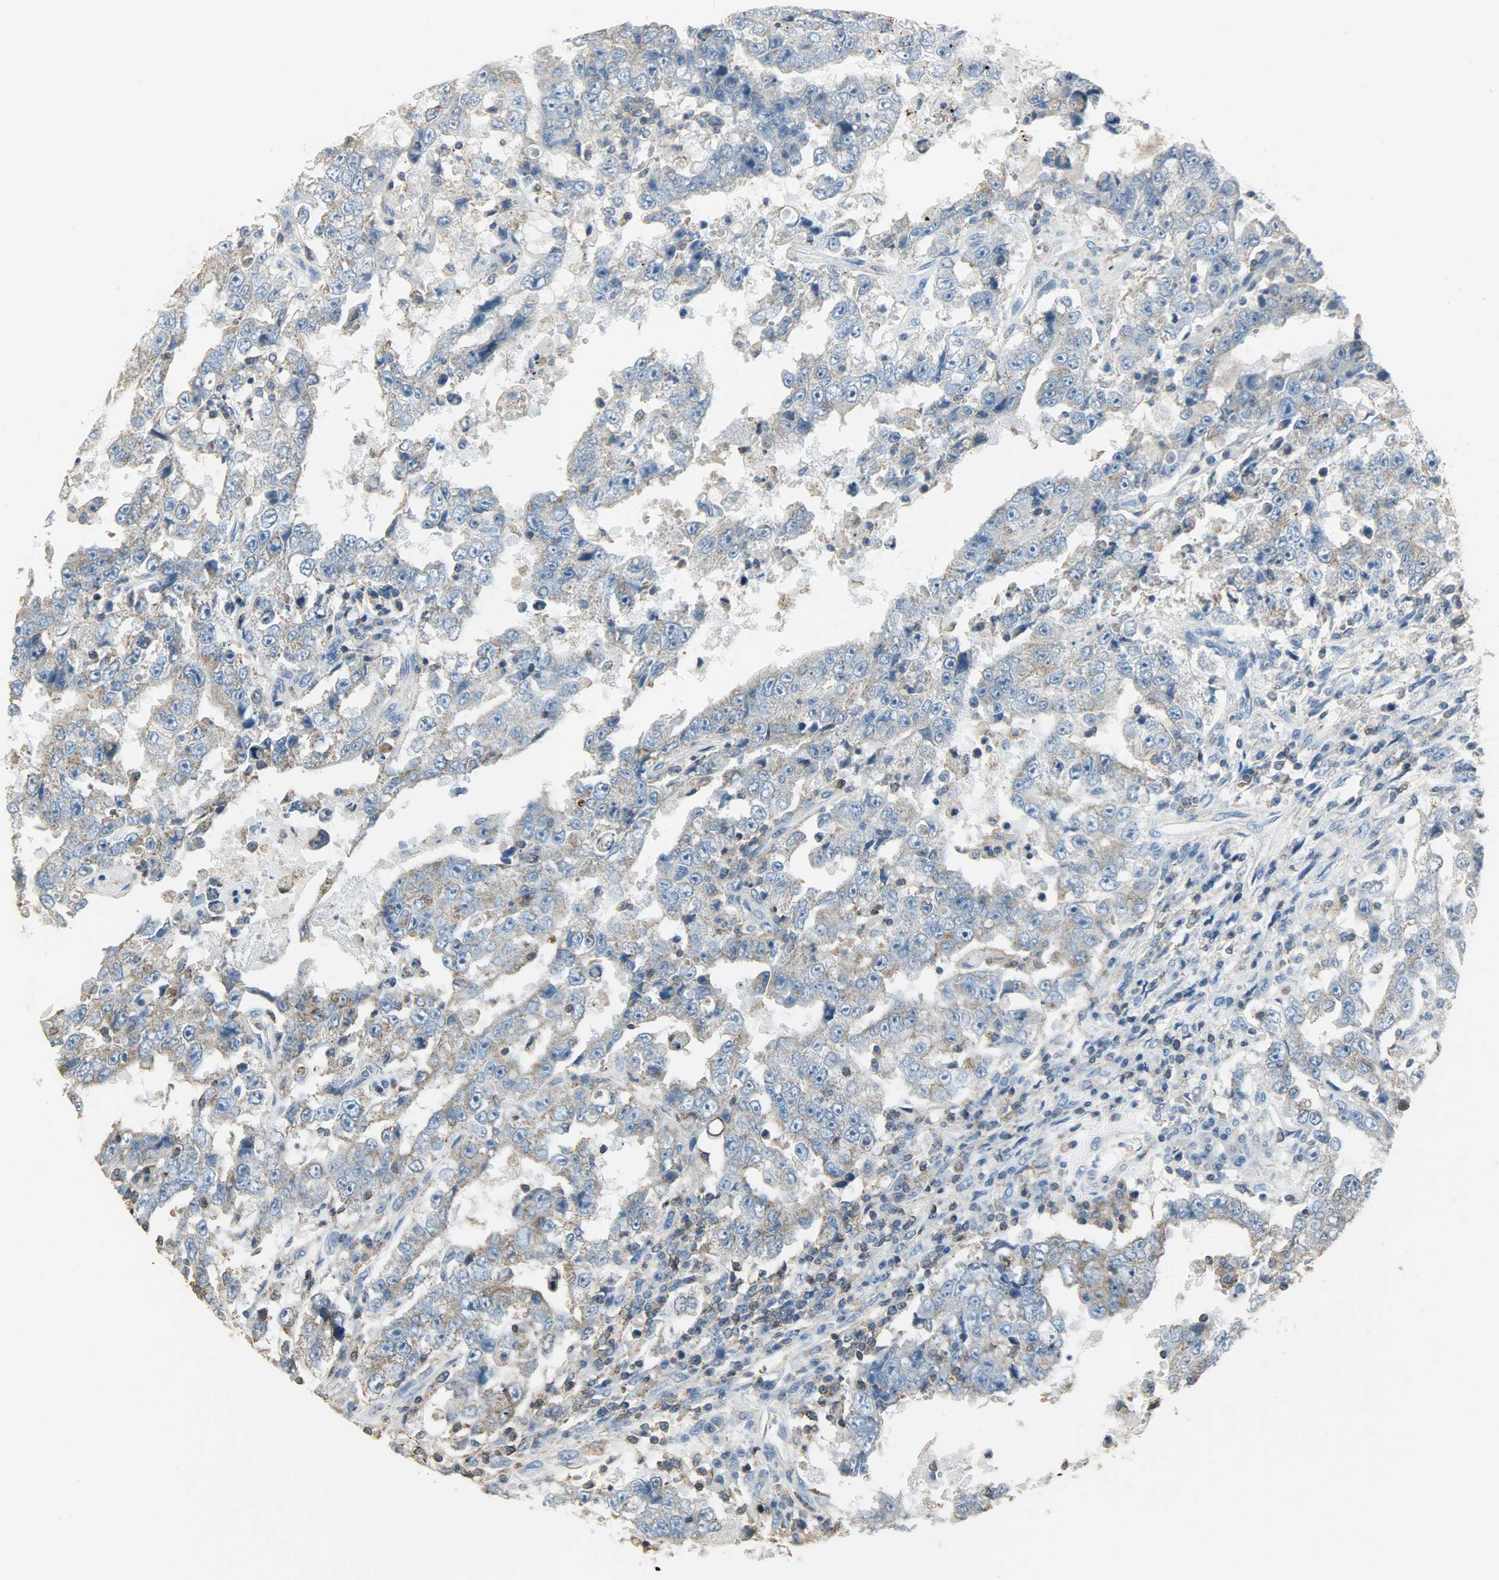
{"staining": {"intensity": "weak", "quantity": ">75%", "location": "cytoplasmic/membranous"}, "tissue": "testis cancer", "cell_type": "Tumor cells", "image_type": "cancer", "snomed": [{"axis": "morphology", "description": "Carcinoma, Embryonal, NOS"}, {"axis": "topography", "description": "Testis"}], "caption": "Immunohistochemical staining of human testis cancer (embryonal carcinoma) reveals low levels of weak cytoplasmic/membranous positivity in approximately >75% of tumor cells. (Stains: DAB (3,3'-diaminobenzidine) in brown, nuclei in blue, Microscopy: brightfield microscopy at high magnification).", "gene": "DNAJA4", "patient": {"sex": "male", "age": 26}}